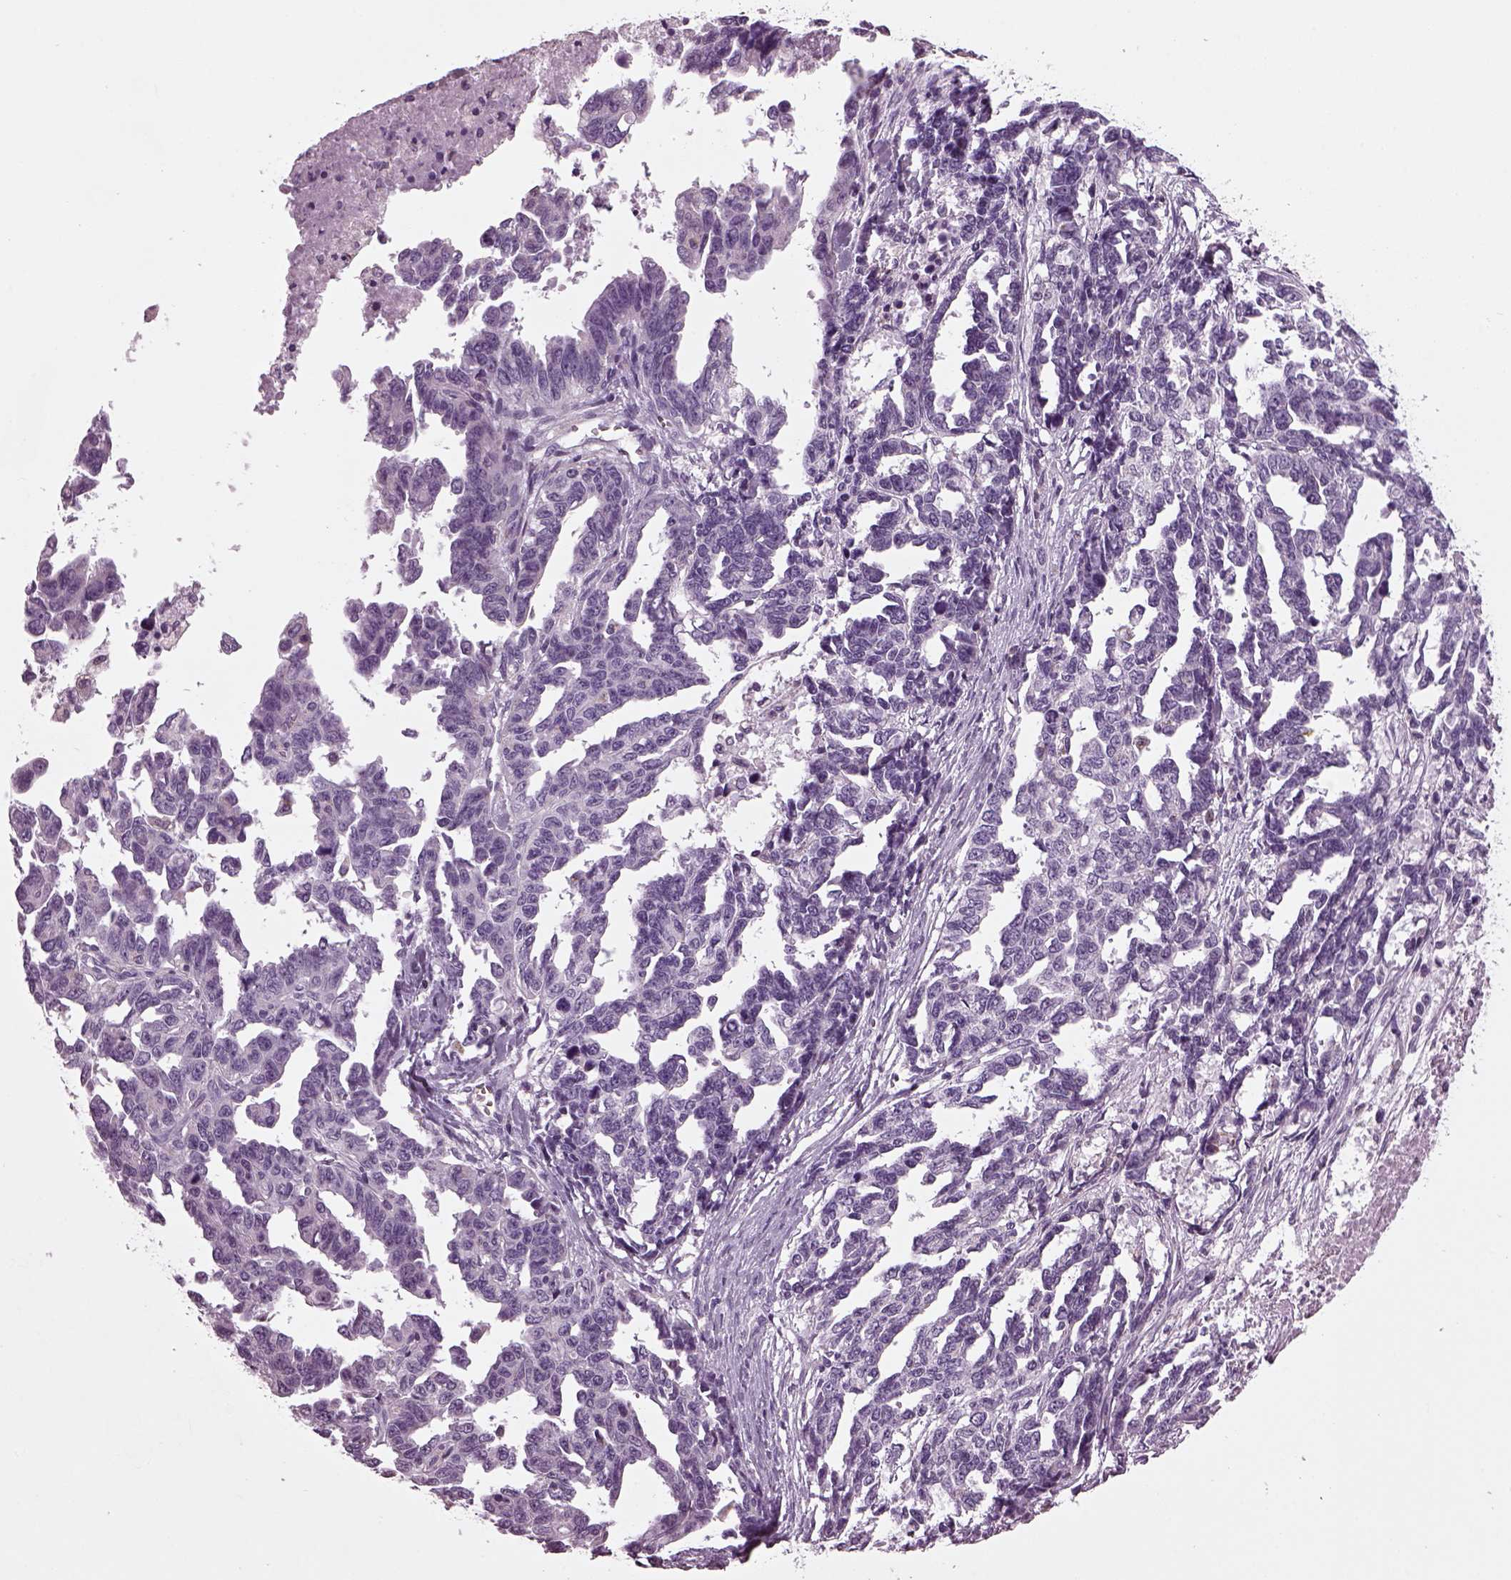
{"staining": {"intensity": "negative", "quantity": "none", "location": "none"}, "tissue": "ovarian cancer", "cell_type": "Tumor cells", "image_type": "cancer", "snomed": [{"axis": "morphology", "description": "Cystadenocarcinoma, serous, NOS"}, {"axis": "topography", "description": "Ovary"}], "caption": "High magnification brightfield microscopy of ovarian cancer stained with DAB (3,3'-diaminobenzidine) (brown) and counterstained with hematoxylin (blue): tumor cells show no significant positivity.", "gene": "PRR9", "patient": {"sex": "female", "age": 69}}